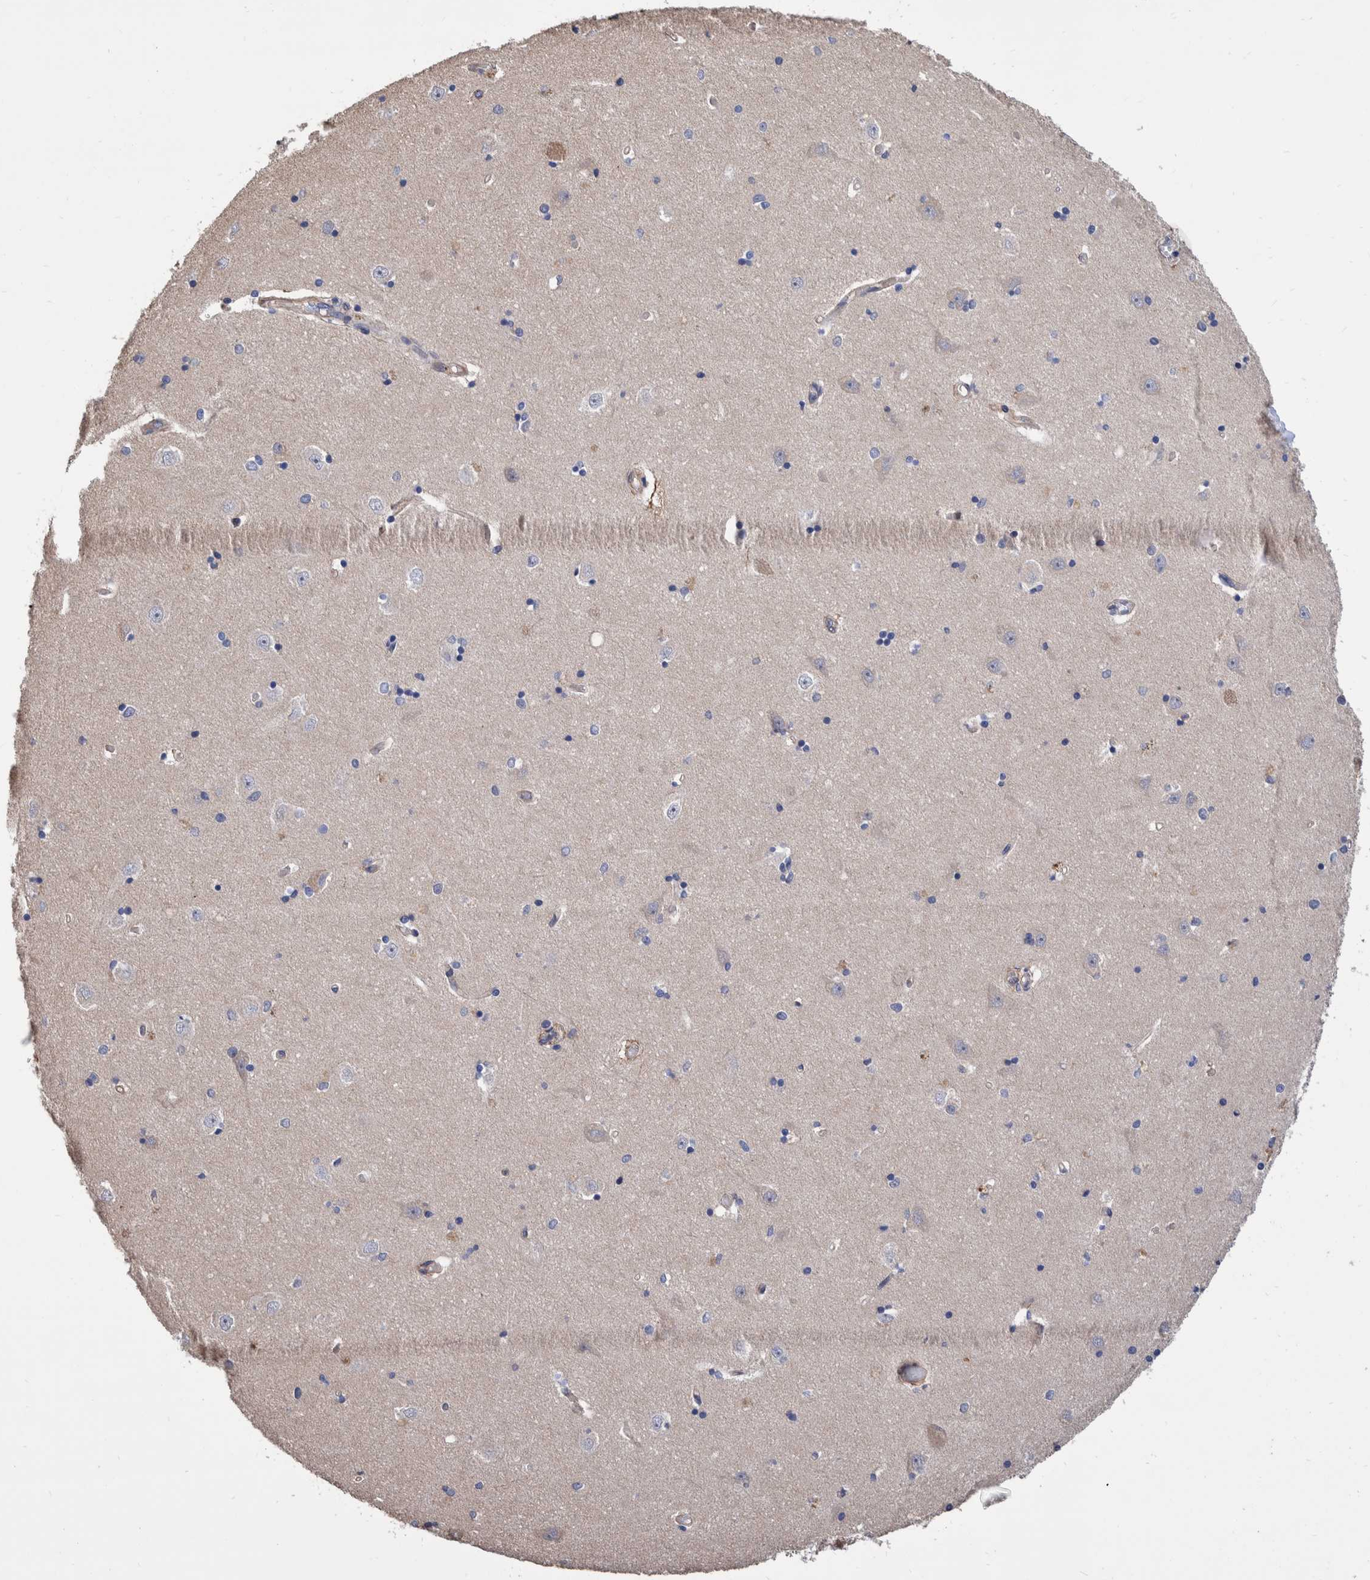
{"staining": {"intensity": "negative", "quantity": "none", "location": "none"}, "tissue": "hippocampus", "cell_type": "Glial cells", "image_type": "normal", "snomed": [{"axis": "morphology", "description": "Normal tissue, NOS"}, {"axis": "topography", "description": "Hippocampus"}], "caption": "High magnification brightfield microscopy of unremarkable hippocampus stained with DAB (brown) and counterstained with hematoxylin (blue): glial cells show no significant positivity.", "gene": "SLC45A4", "patient": {"sex": "male", "age": 45}}